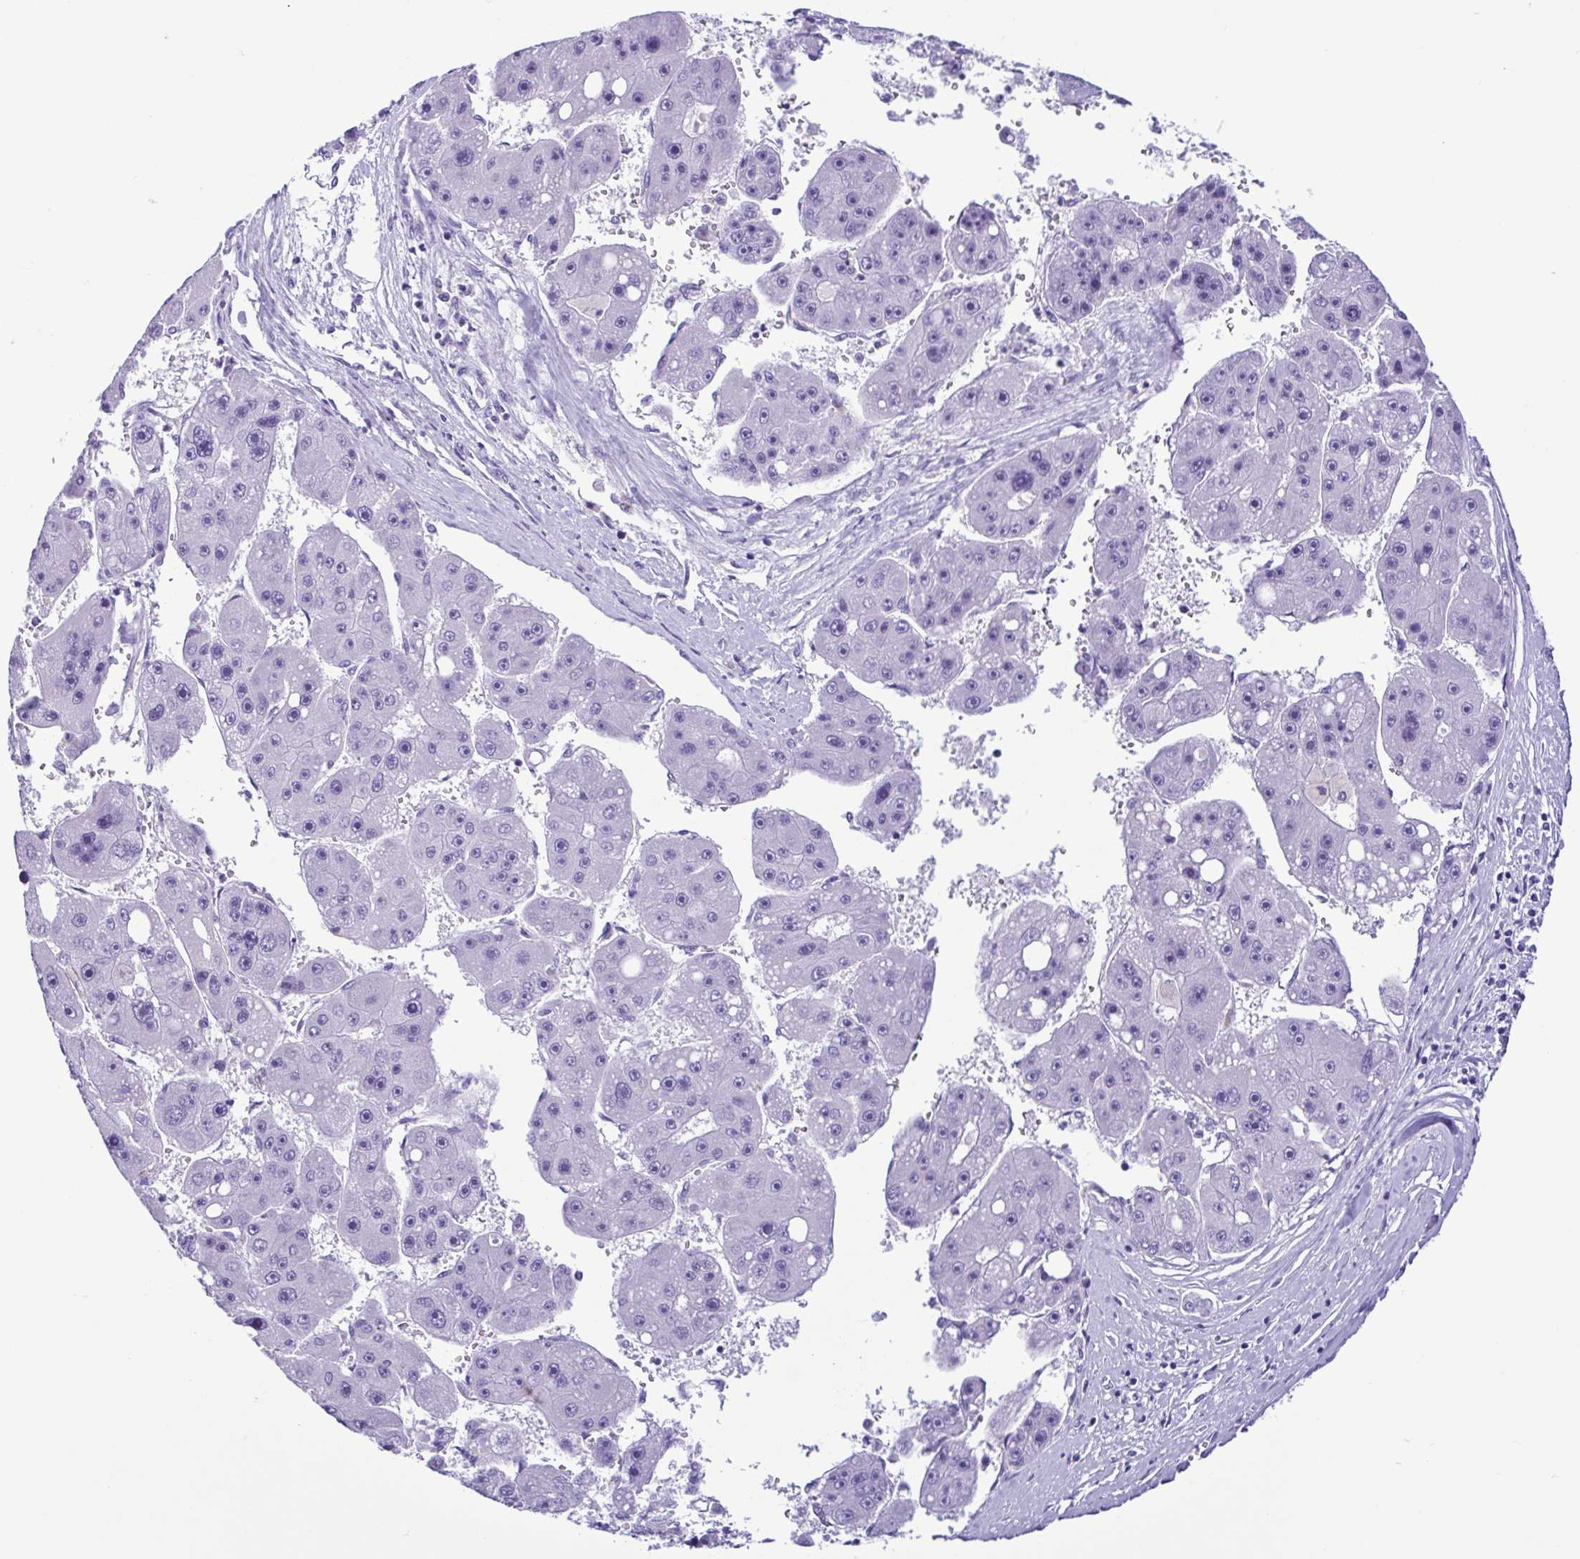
{"staining": {"intensity": "negative", "quantity": "none", "location": "none"}, "tissue": "liver cancer", "cell_type": "Tumor cells", "image_type": "cancer", "snomed": [{"axis": "morphology", "description": "Carcinoma, Hepatocellular, NOS"}, {"axis": "topography", "description": "Liver"}], "caption": "Immunohistochemistry histopathology image of neoplastic tissue: human liver cancer stained with DAB (3,3'-diaminobenzidine) demonstrates no significant protein expression in tumor cells.", "gene": "SPATA16", "patient": {"sex": "female", "age": 61}}